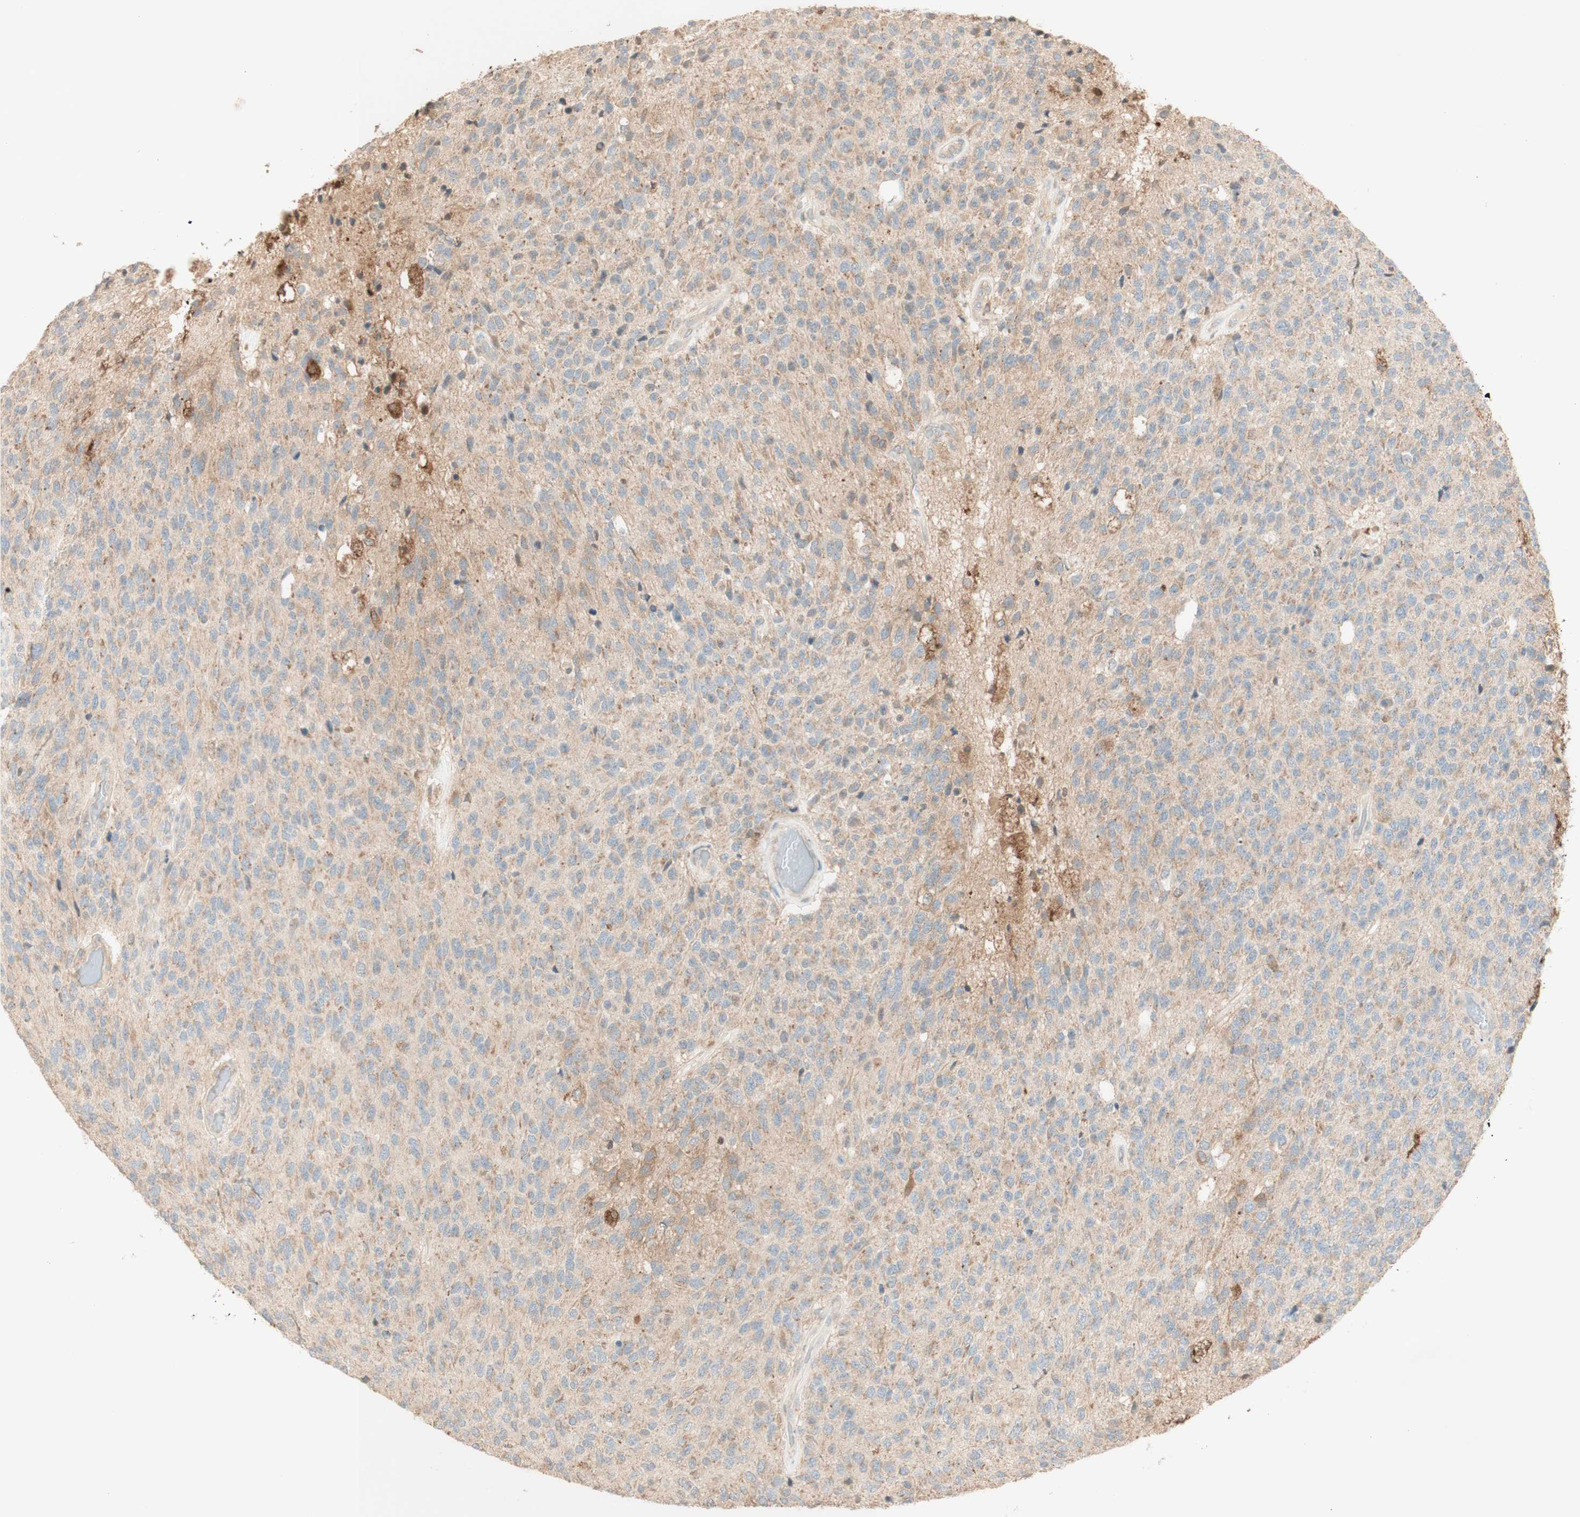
{"staining": {"intensity": "weak", "quantity": ">75%", "location": "cytoplasmic/membranous"}, "tissue": "glioma", "cell_type": "Tumor cells", "image_type": "cancer", "snomed": [{"axis": "morphology", "description": "Glioma, malignant, High grade"}, {"axis": "topography", "description": "pancreas cauda"}], "caption": "This photomicrograph demonstrates IHC staining of malignant high-grade glioma, with low weak cytoplasmic/membranous expression in about >75% of tumor cells.", "gene": "CLCN2", "patient": {"sex": "male", "age": 60}}